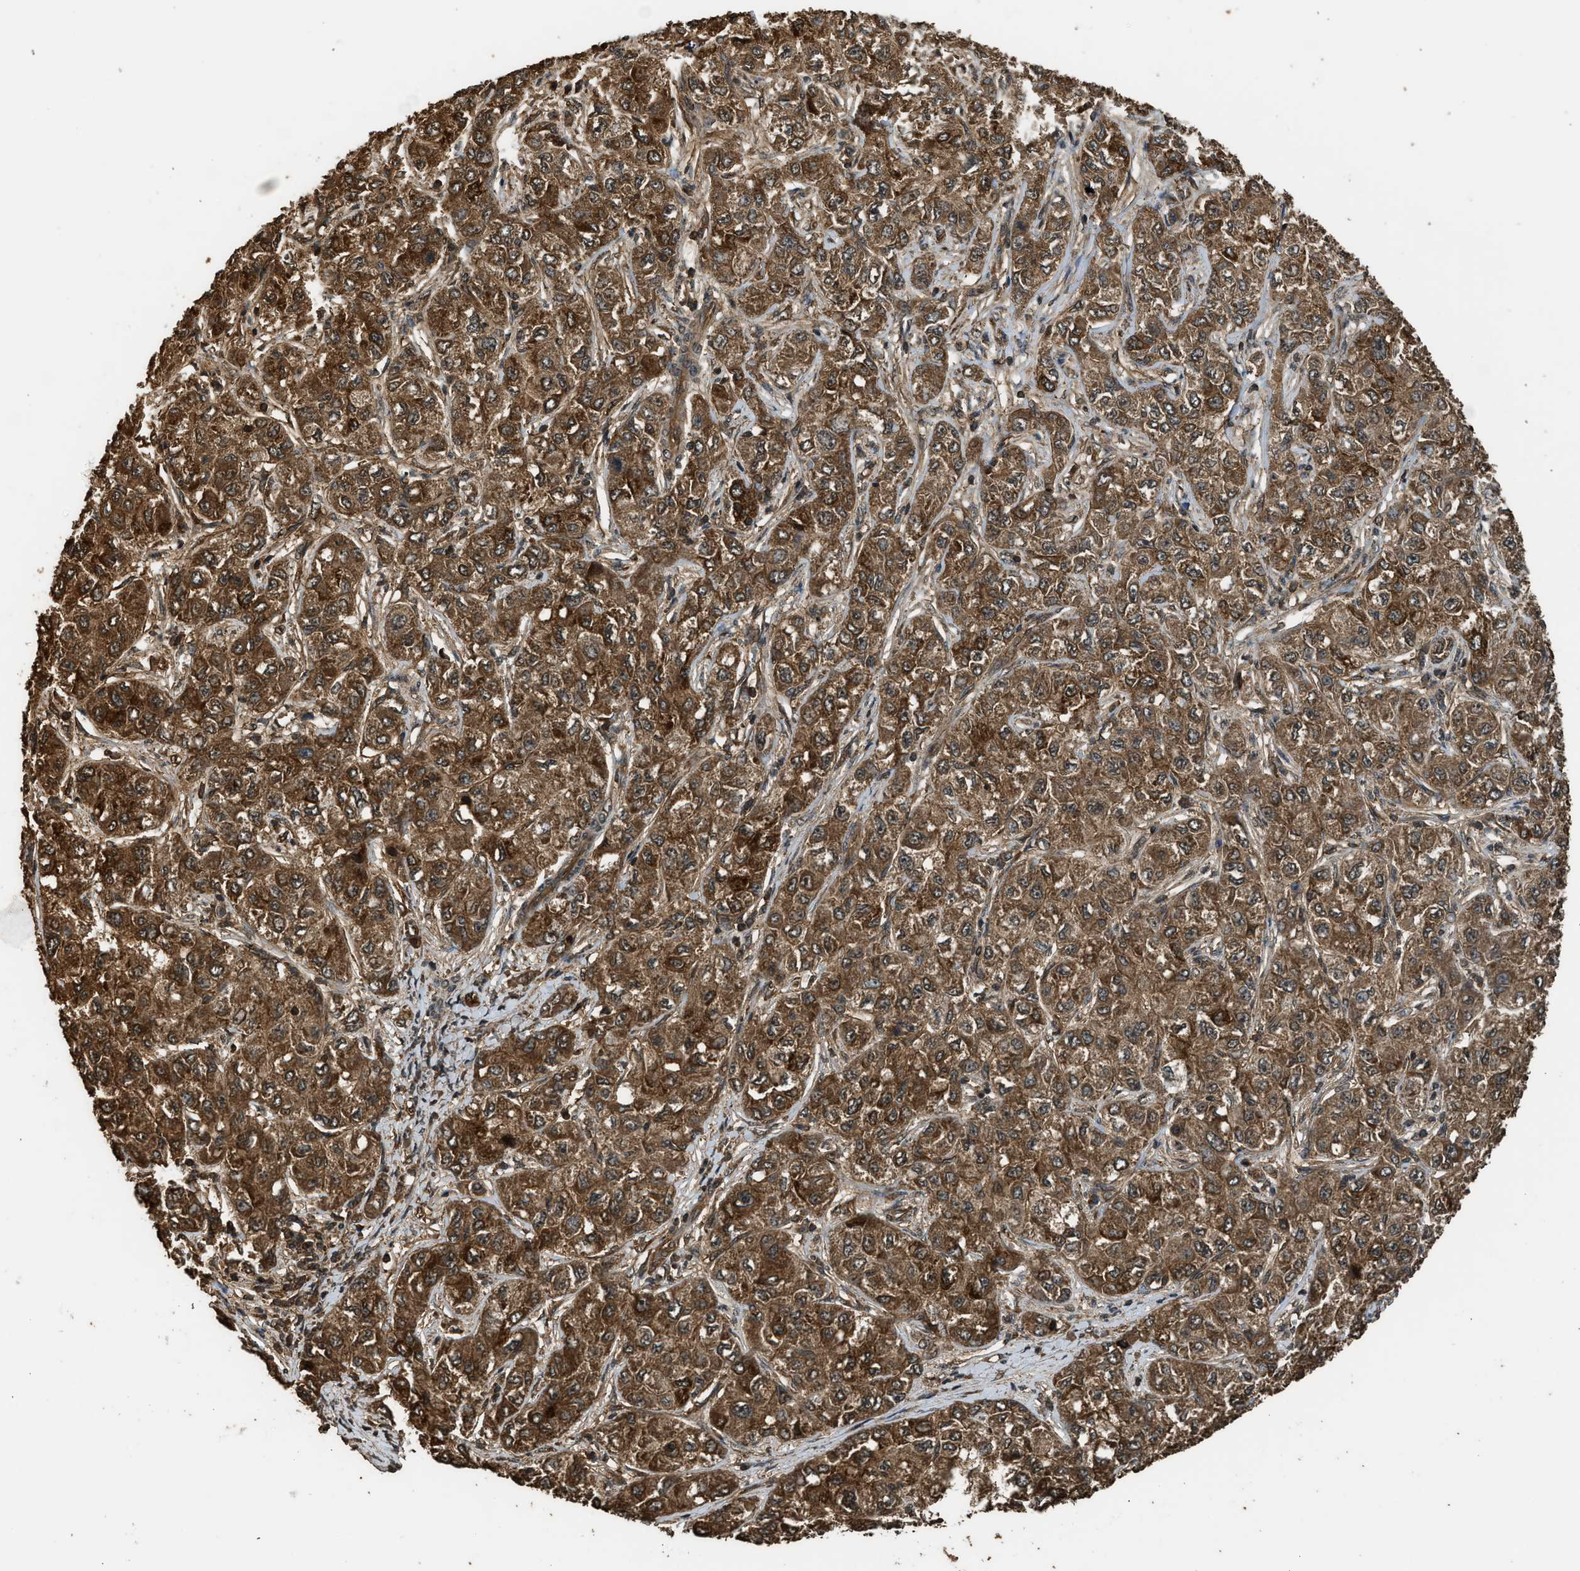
{"staining": {"intensity": "strong", "quantity": ">75%", "location": "cytoplasmic/membranous"}, "tissue": "liver cancer", "cell_type": "Tumor cells", "image_type": "cancer", "snomed": [{"axis": "morphology", "description": "Carcinoma, Hepatocellular, NOS"}, {"axis": "topography", "description": "Liver"}], "caption": "Strong cytoplasmic/membranous expression for a protein is seen in approximately >75% of tumor cells of liver cancer using immunohistochemistry.", "gene": "MYBL2", "patient": {"sex": "male", "age": 80}}